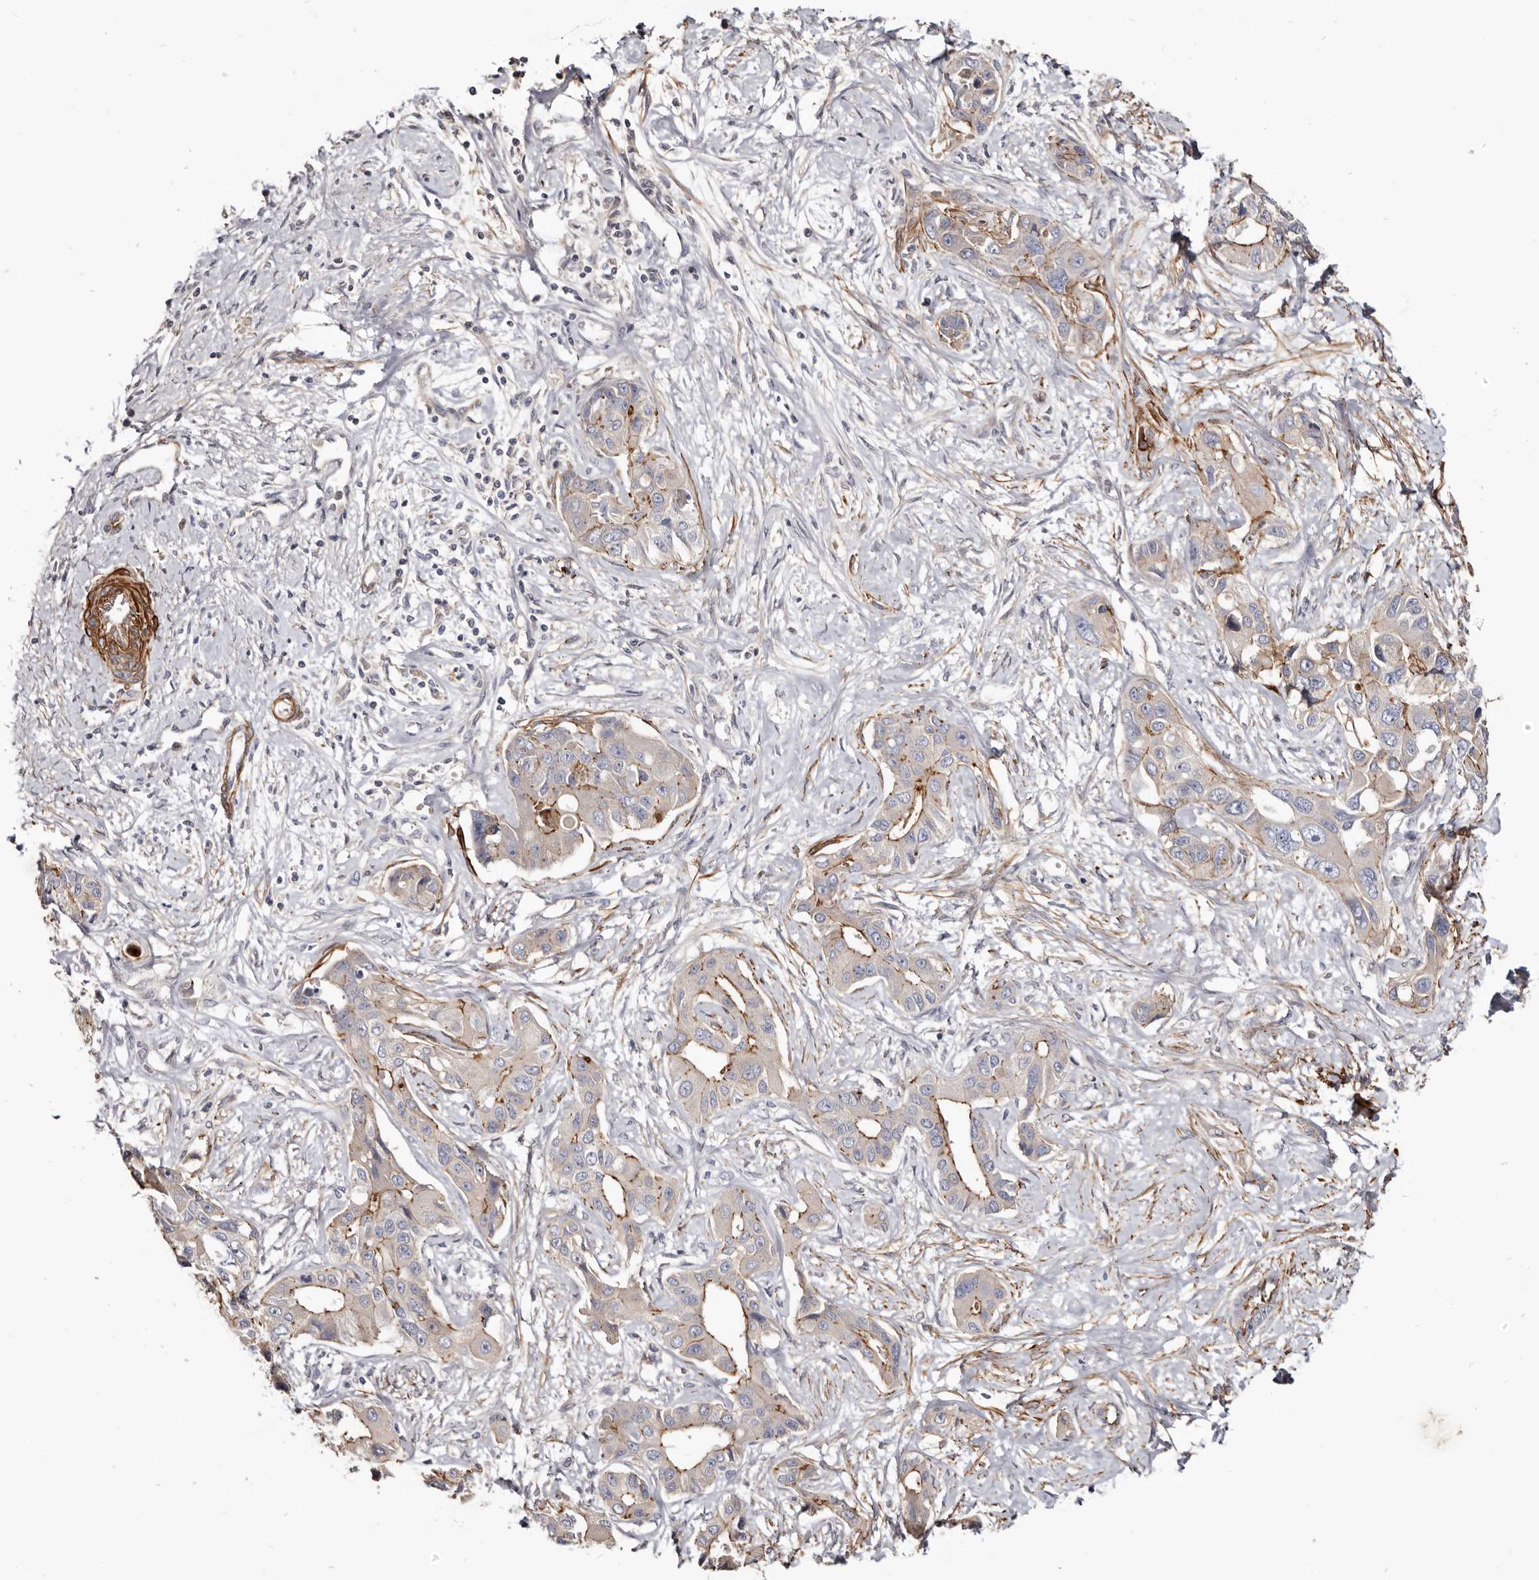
{"staining": {"intensity": "moderate", "quantity": "25%-75%", "location": "cytoplasmic/membranous"}, "tissue": "liver cancer", "cell_type": "Tumor cells", "image_type": "cancer", "snomed": [{"axis": "morphology", "description": "Cholangiocarcinoma"}, {"axis": "topography", "description": "Liver"}], "caption": "Immunohistochemical staining of human liver cancer demonstrates medium levels of moderate cytoplasmic/membranous protein staining in approximately 25%-75% of tumor cells. Using DAB (brown) and hematoxylin (blue) stains, captured at high magnification using brightfield microscopy.", "gene": "CGN", "patient": {"sex": "male", "age": 59}}